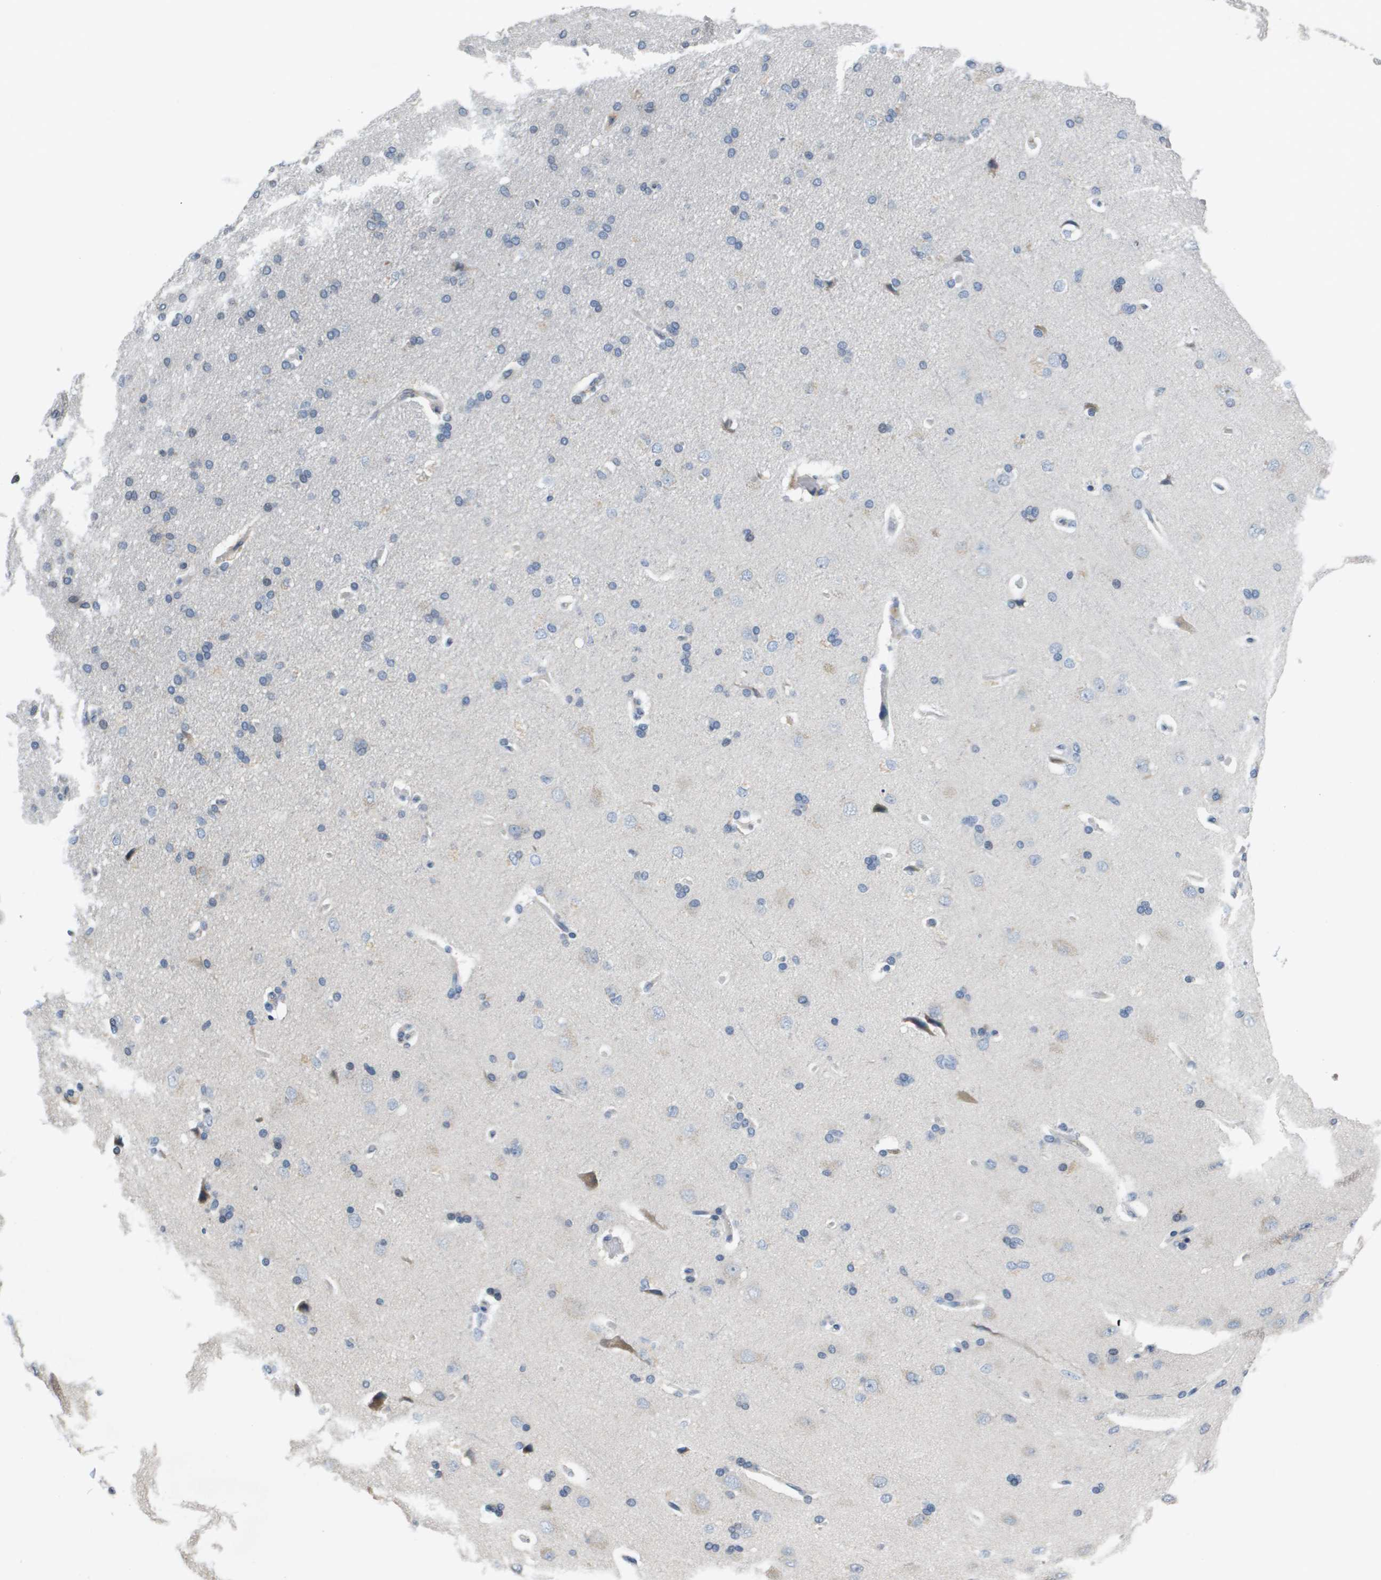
{"staining": {"intensity": "weak", "quantity": ">75%", "location": "cytoplasmic/membranous"}, "tissue": "cerebral cortex", "cell_type": "Endothelial cells", "image_type": "normal", "snomed": [{"axis": "morphology", "description": "Normal tissue, NOS"}, {"axis": "topography", "description": "Cerebral cortex"}], "caption": "A low amount of weak cytoplasmic/membranous staining is appreciated in about >75% of endothelial cells in normal cerebral cortex.", "gene": "CAPN11", "patient": {"sex": "male", "age": 62}}